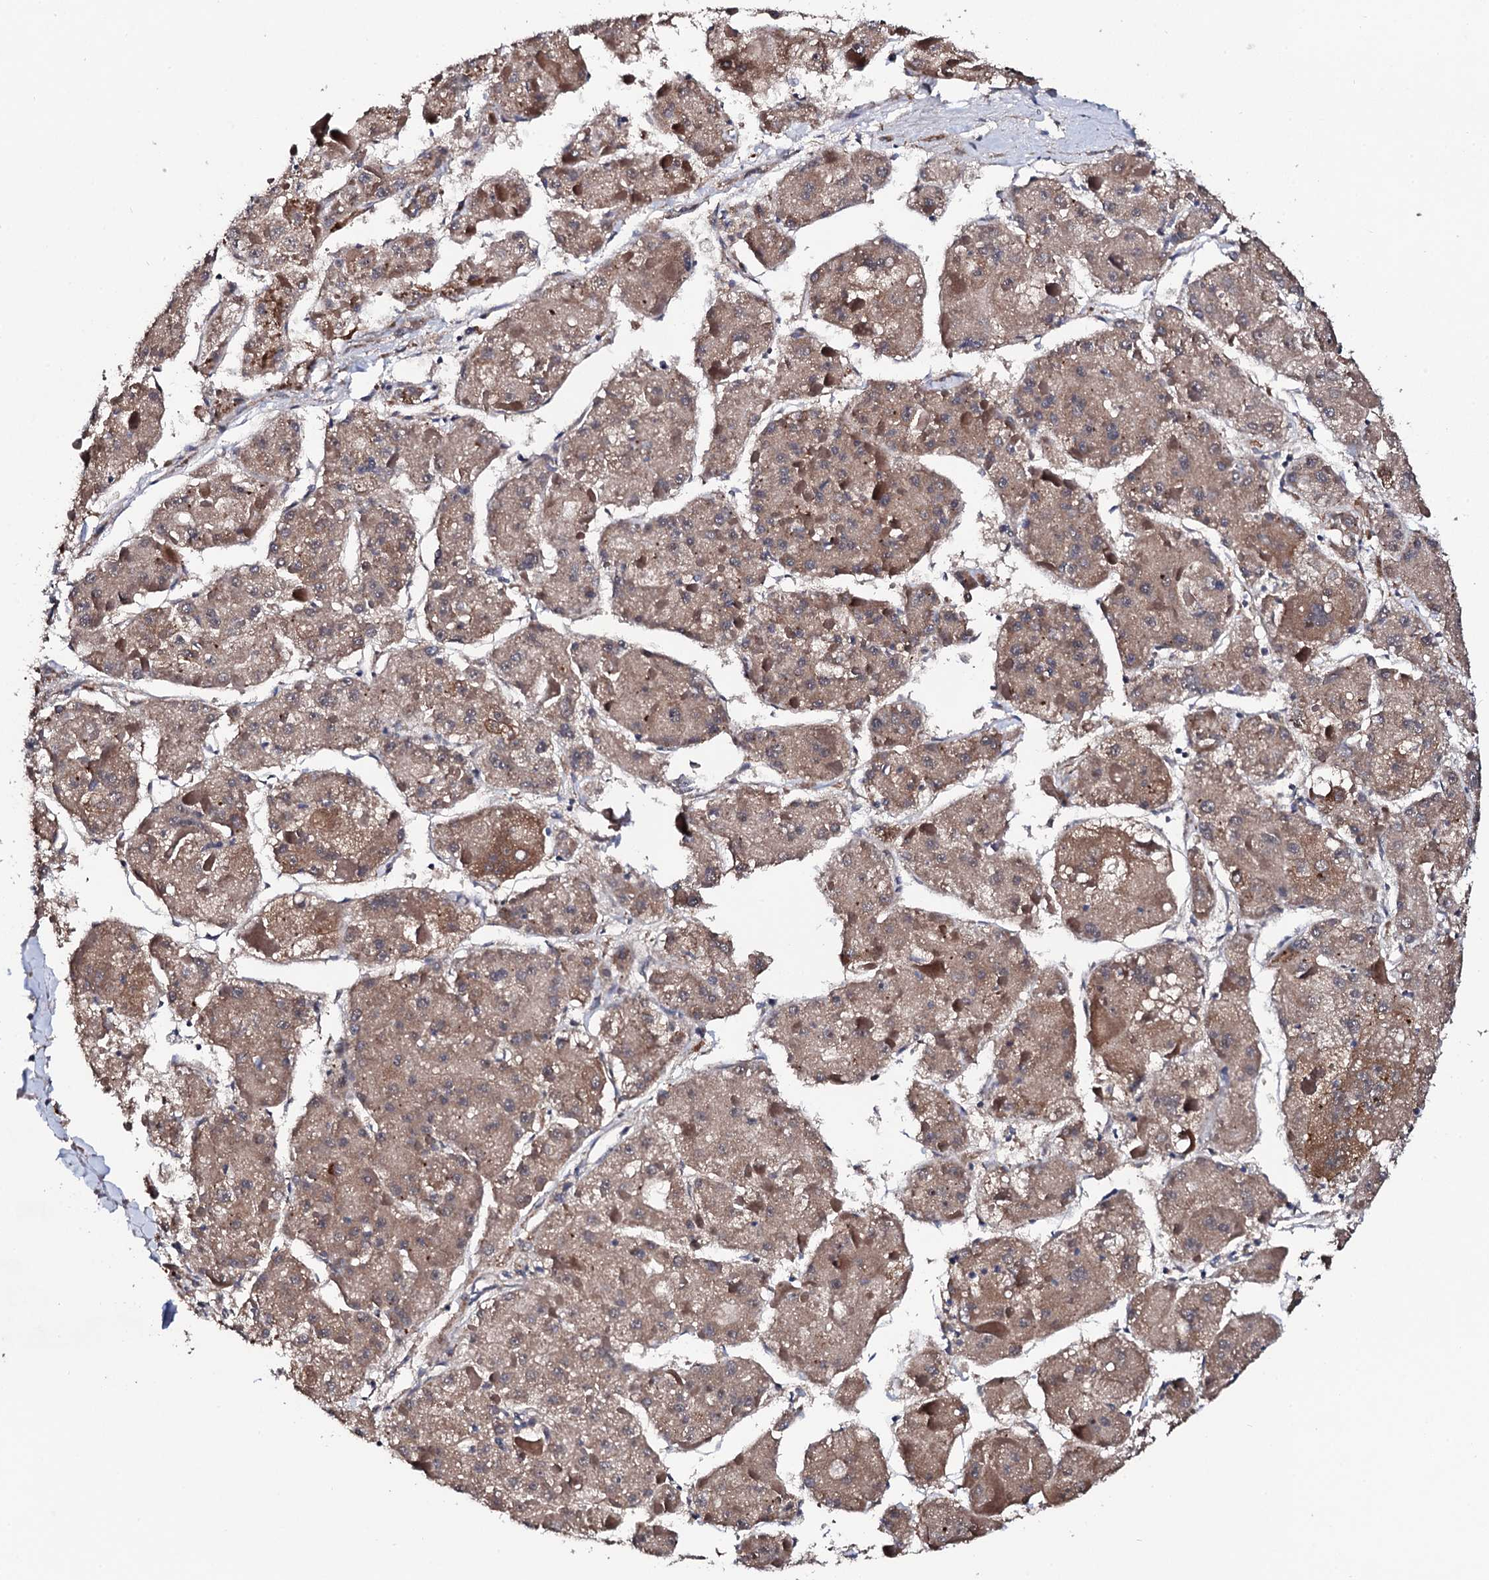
{"staining": {"intensity": "moderate", "quantity": ">75%", "location": "cytoplasmic/membranous"}, "tissue": "liver cancer", "cell_type": "Tumor cells", "image_type": "cancer", "snomed": [{"axis": "morphology", "description": "Carcinoma, Hepatocellular, NOS"}, {"axis": "topography", "description": "Liver"}], "caption": "Liver cancer (hepatocellular carcinoma) stained for a protein (brown) exhibits moderate cytoplasmic/membranous positive expression in approximately >75% of tumor cells.", "gene": "IP6K1", "patient": {"sex": "female", "age": 73}}